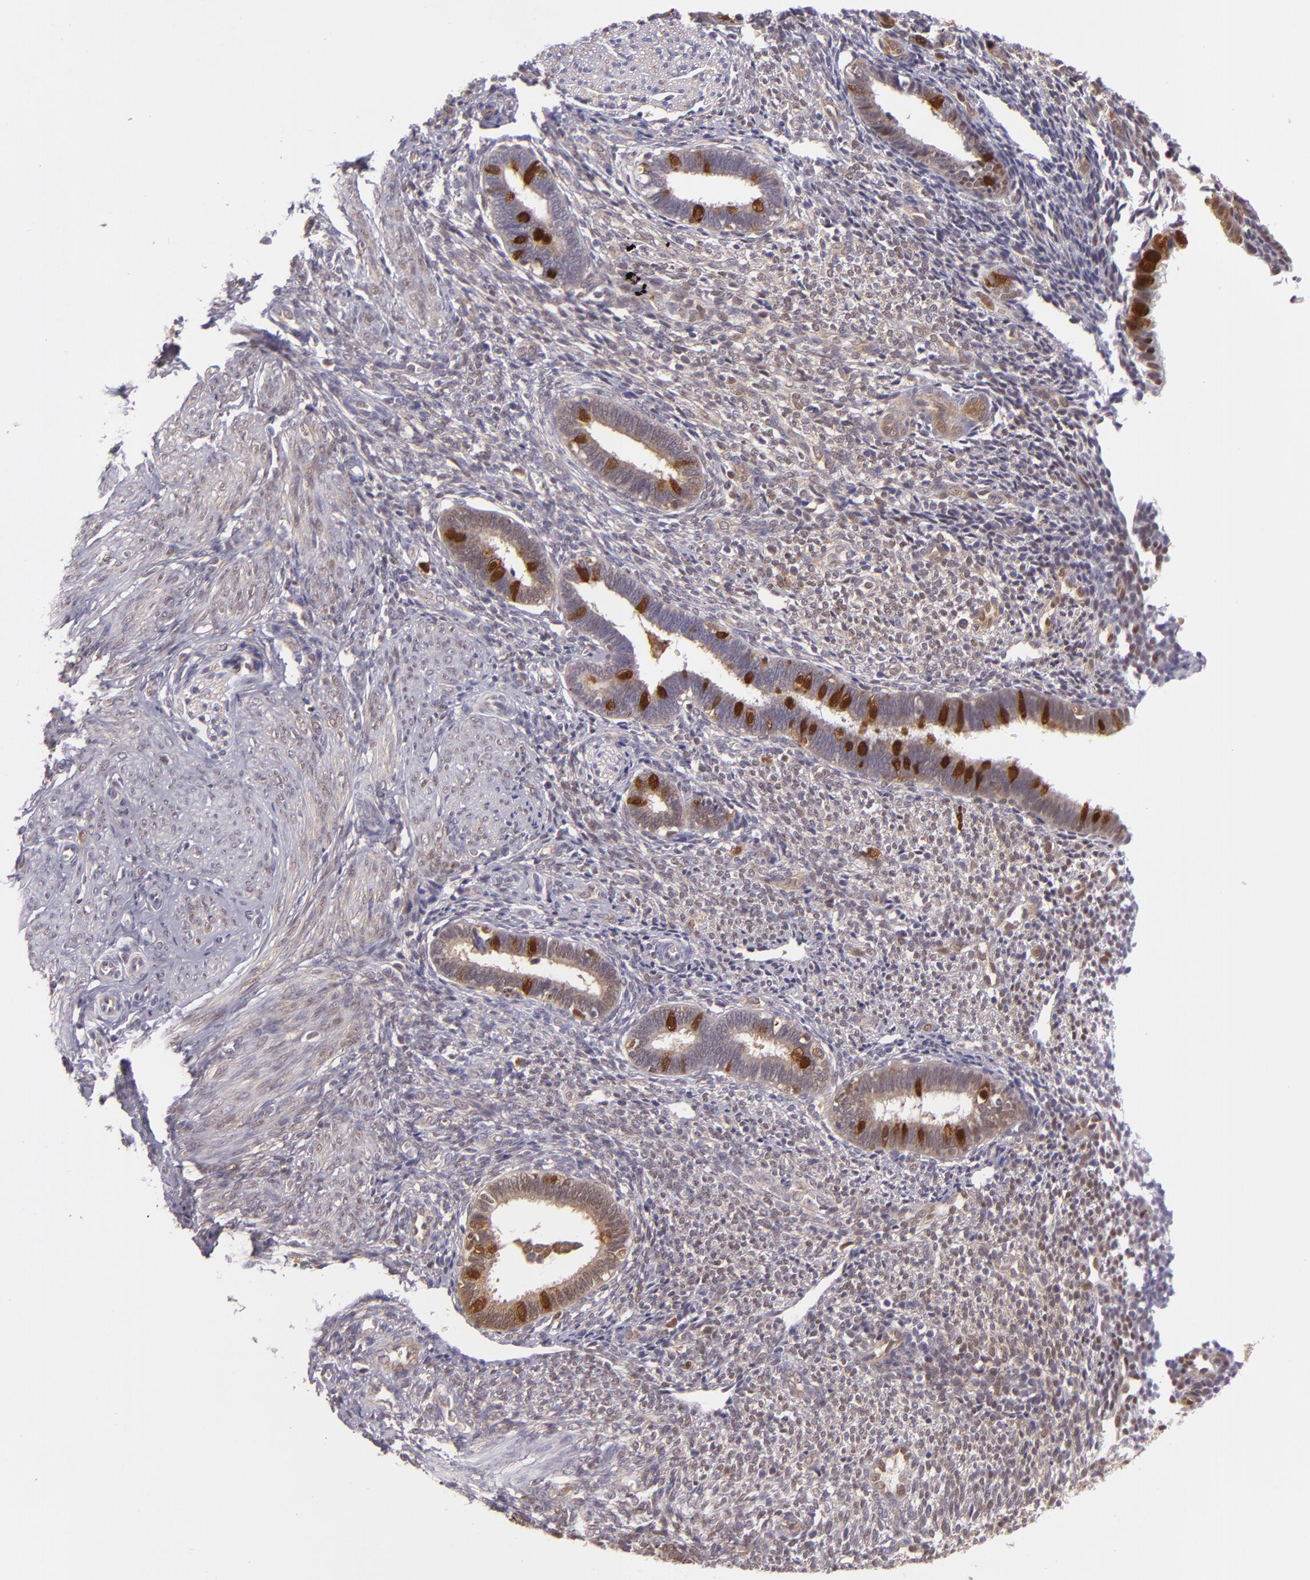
{"staining": {"intensity": "negative", "quantity": "none", "location": "none"}, "tissue": "endometrium", "cell_type": "Cells in endometrial stroma", "image_type": "normal", "snomed": [{"axis": "morphology", "description": "Normal tissue, NOS"}, {"axis": "topography", "description": "Endometrium"}], "caption": "High power microscopy image of an immunohistochemistry micrograph of unremarkable endometrium, revealing no significant positivity in cells in endometrial stroma.", "gene": "HSPH1", "patient": {"sex": "female", "age": 27}}